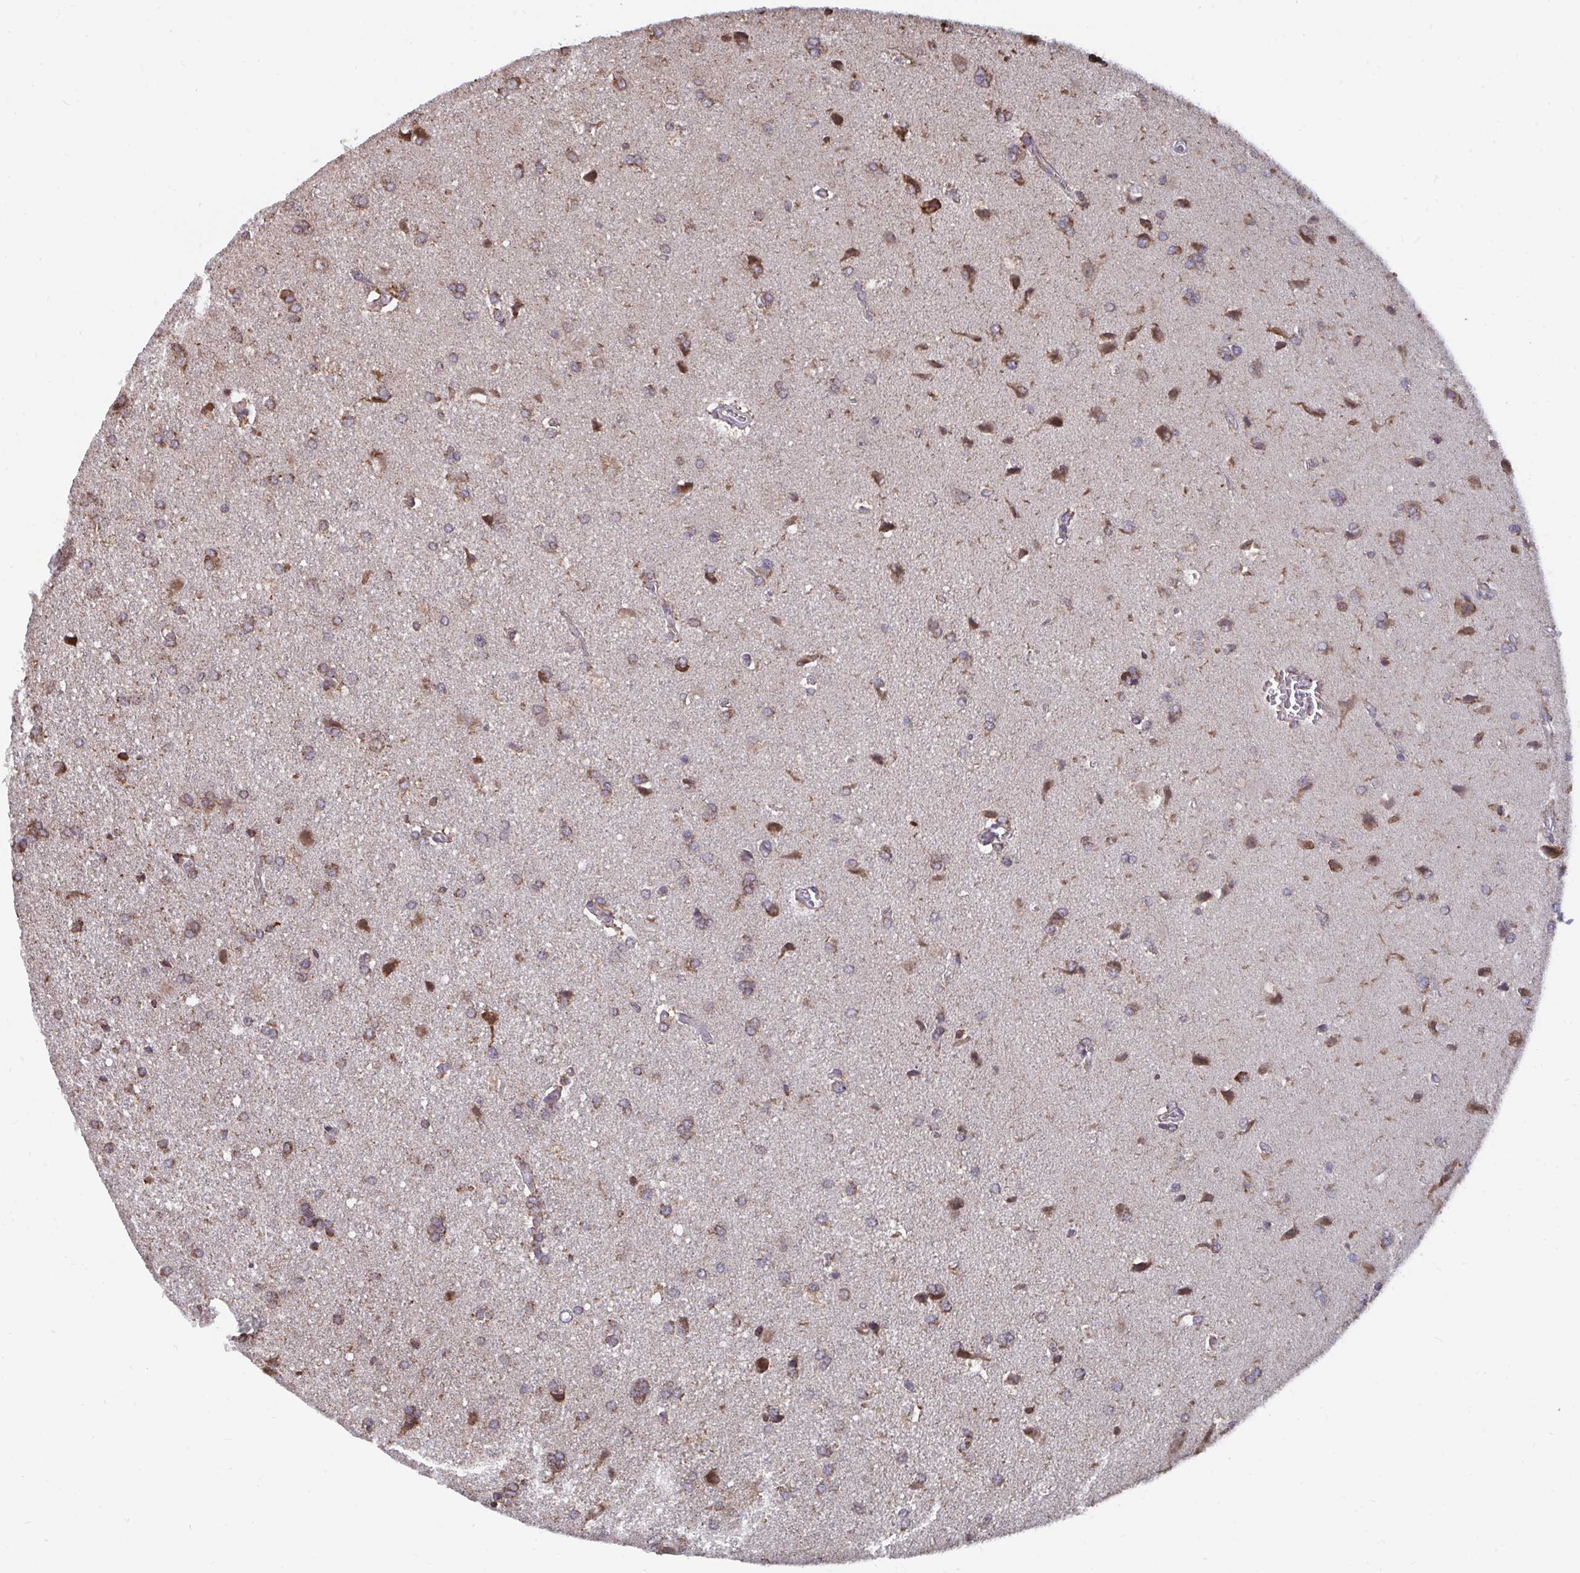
{"staining": {"intensity": "moderate", "quantity": ">75%", "location": "cytoplasmic/membranous"}, "tissue": "glioma", "cell_type": "Tumor cells", "image_type": "cancer", "snomed": [{"axis": "morphology", "description": "Glioma, malignant, High grade"}, {"axis": "topography", "description": "Brain"}], "caption": "Immunohistochemical staining of malignant glioma (high-grade) displays moderate cytoplasmic/membranous protein staining in approximately >75% of tumor cells.", "gene": "ELAVL1", "patient": {"sex": "male", "age": 68}}